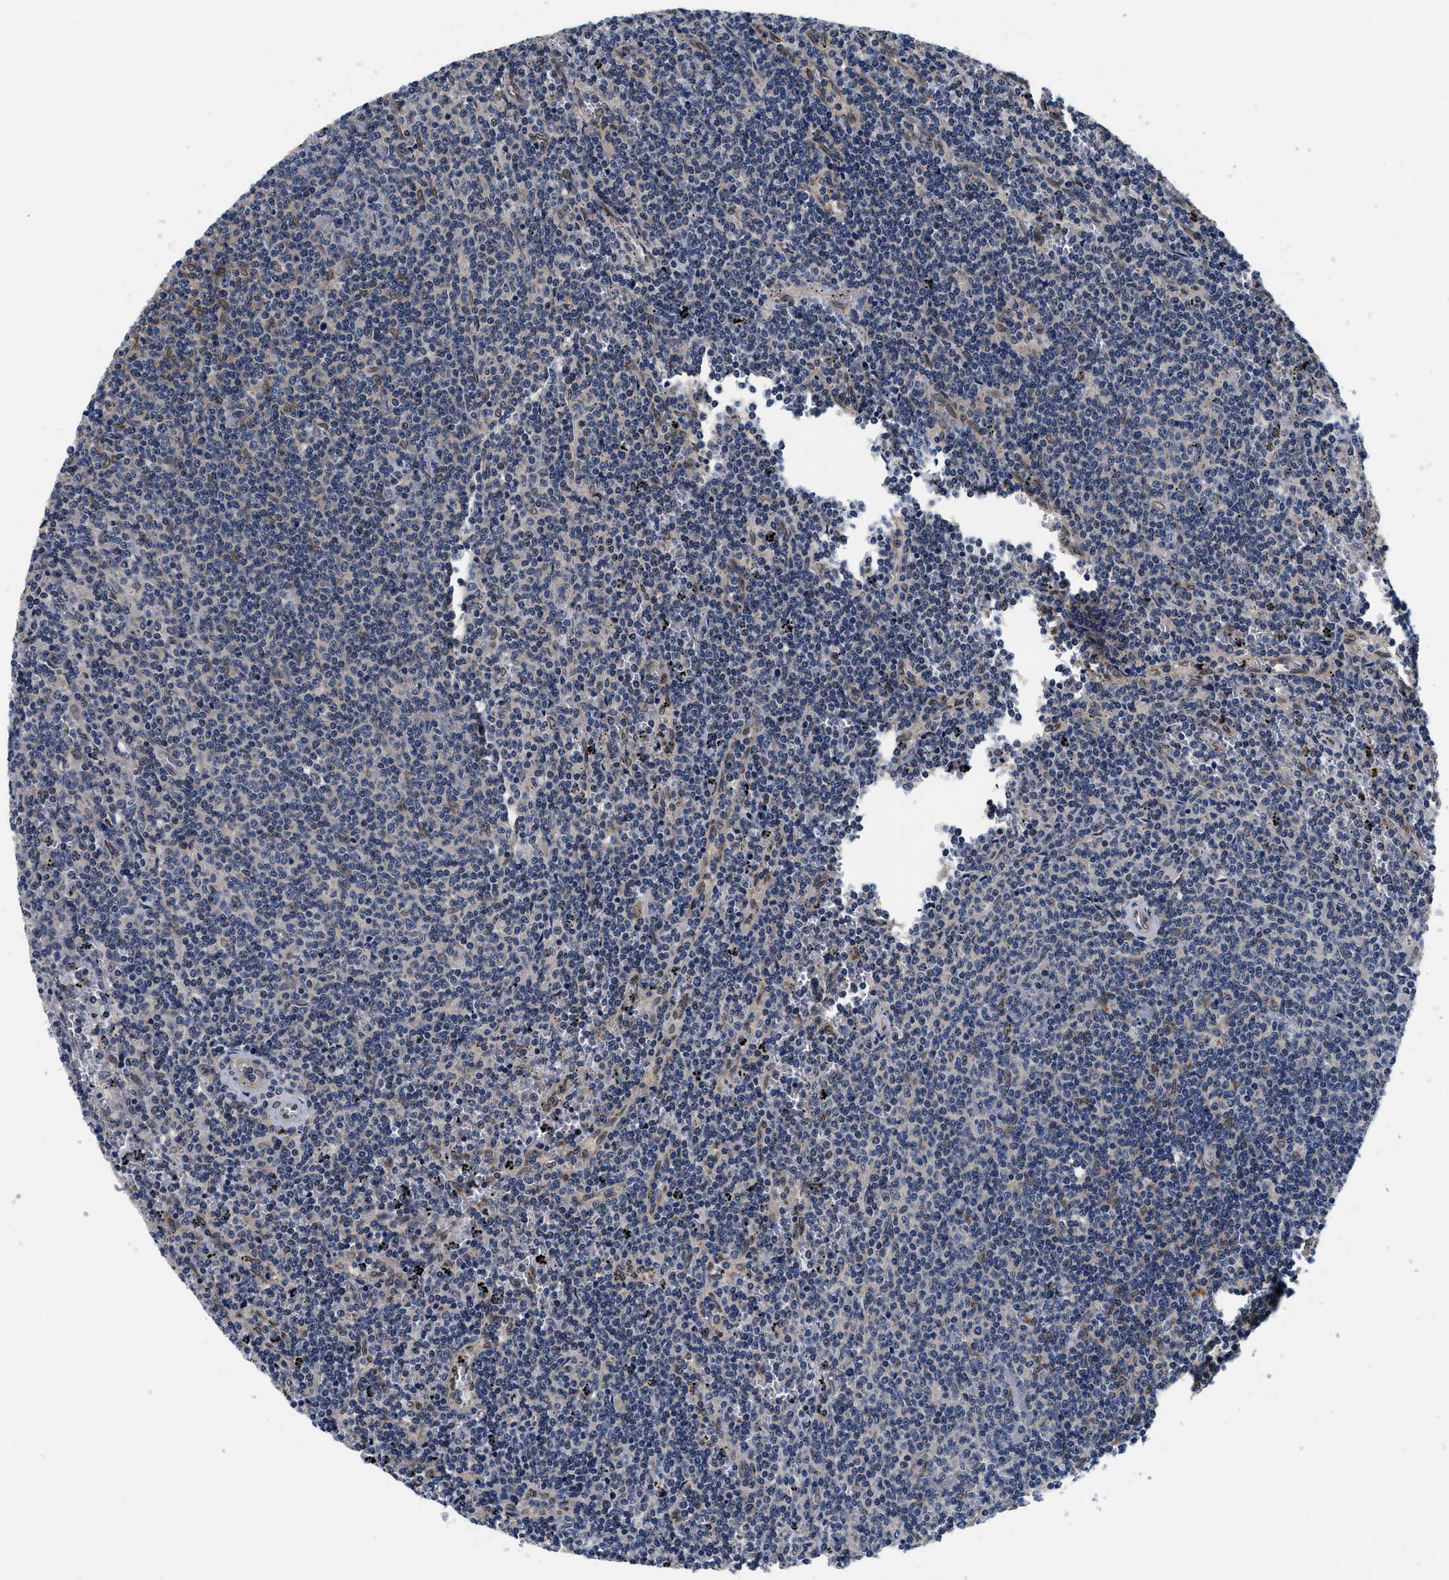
{"staining": {"intensity": "negative", "quantity": "none", "location": "none"}, "tissue": "lymphoma", "cell_type": "Tumor cells", "image_type": "cancer", "snomed": [{"axis": "morphology", "description": "Malignant lymphoma, non-Hodgkin's type, Low grade"}, {"axis": "topography", "description": "Spleen"}], "caption": "Lymphoma stained for a protein using immunohistochemistry reveals no expression tumor cells.", "gene": "SNX10", "patient": {"sex": "female", "age": 50}}